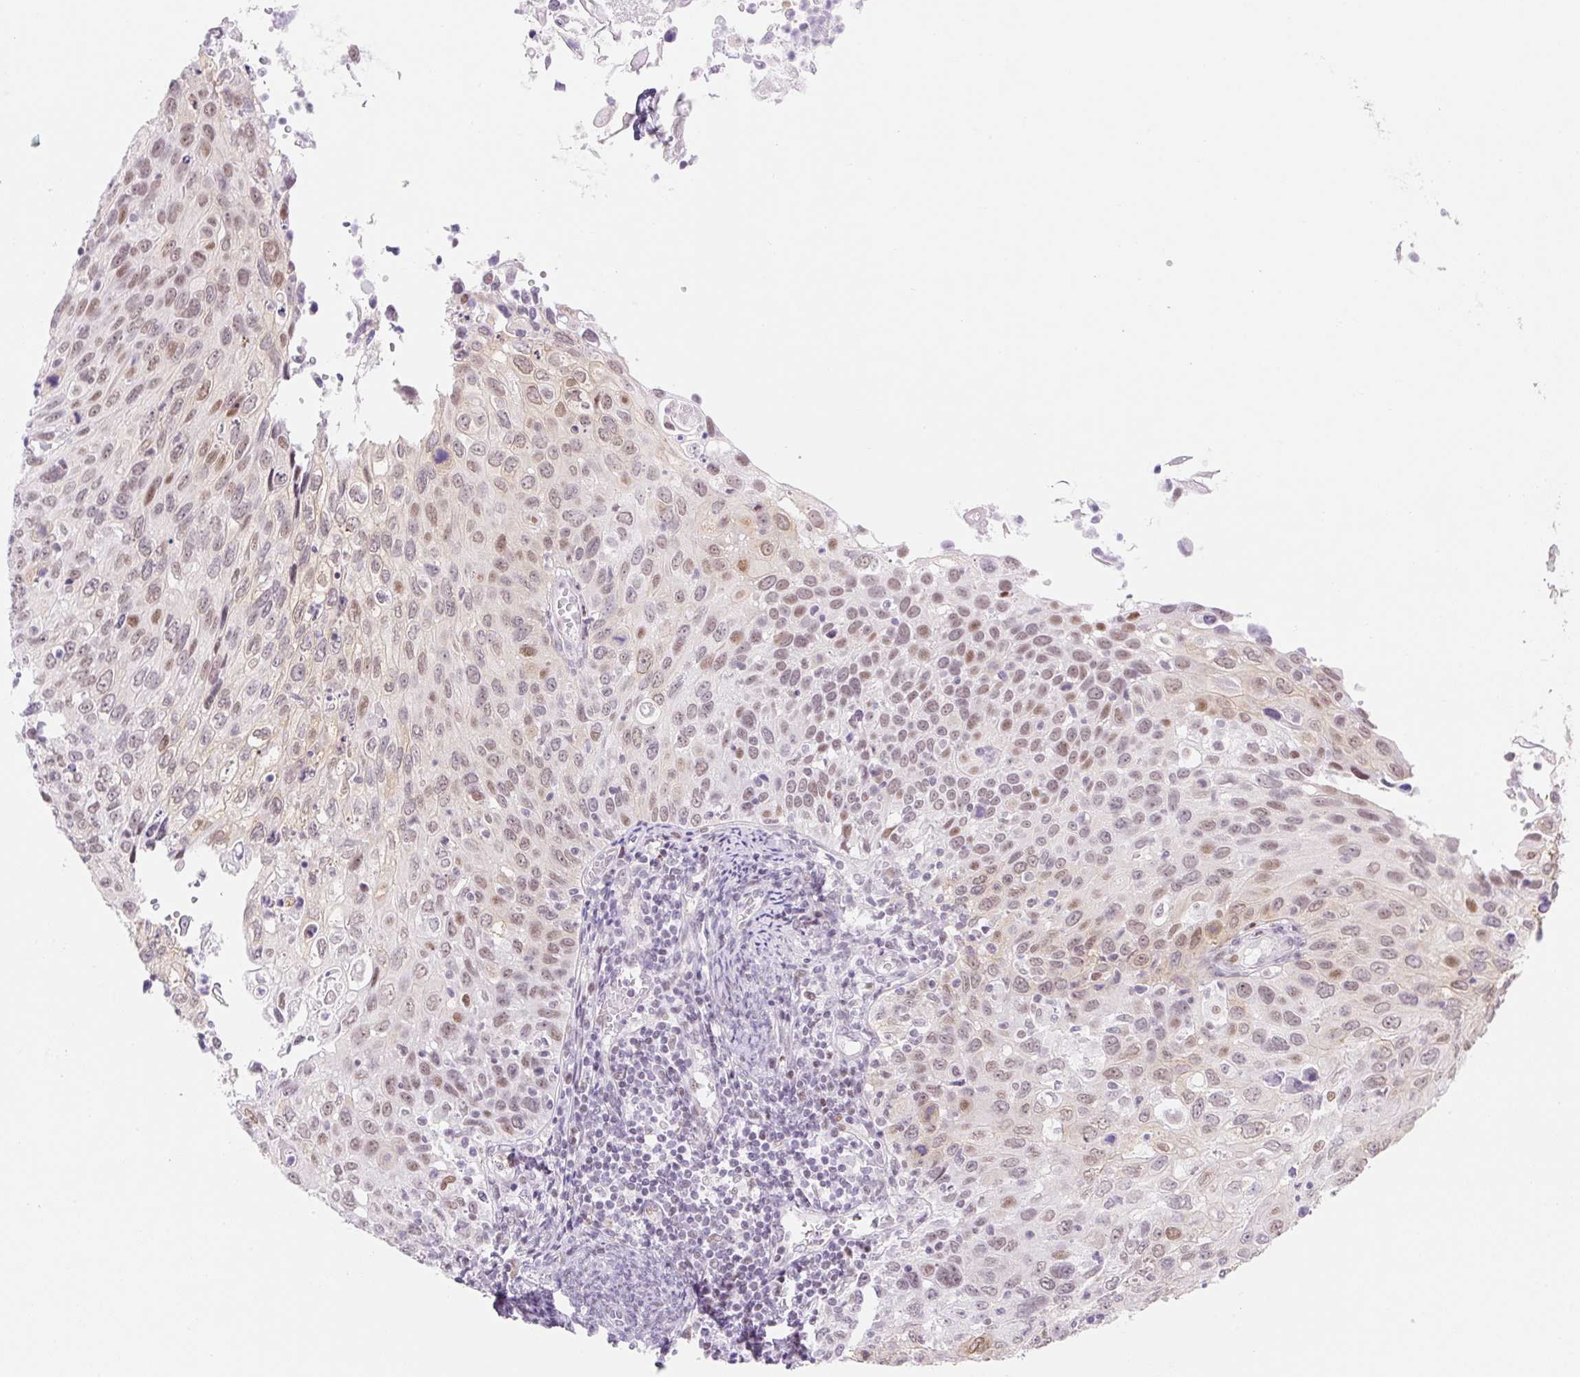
{"staining": {"intensity": "weak", "quantity": "25%-75%", "location": "nuclear"}, "tissue": "cervical cancer", "cell_type": "Tumor cells", "image_type": "cancer", "snomed": [{"axis": "morphology", "description": "Squamous cell carcinoma, NOS"}, {"axis": "topography", "description": "Cervix"}], "caption": "A brown stain labels weak nuclear positivity of a protein in human cervical cancer (squamous cell carcinoma) tumor cells. Using DAB (brown) and hematoxylin (blue) stains, captured at high magnification using brightfield microscopy.", "gene": "H2BW1", "patient": {"sex": "female", "age": 70}}